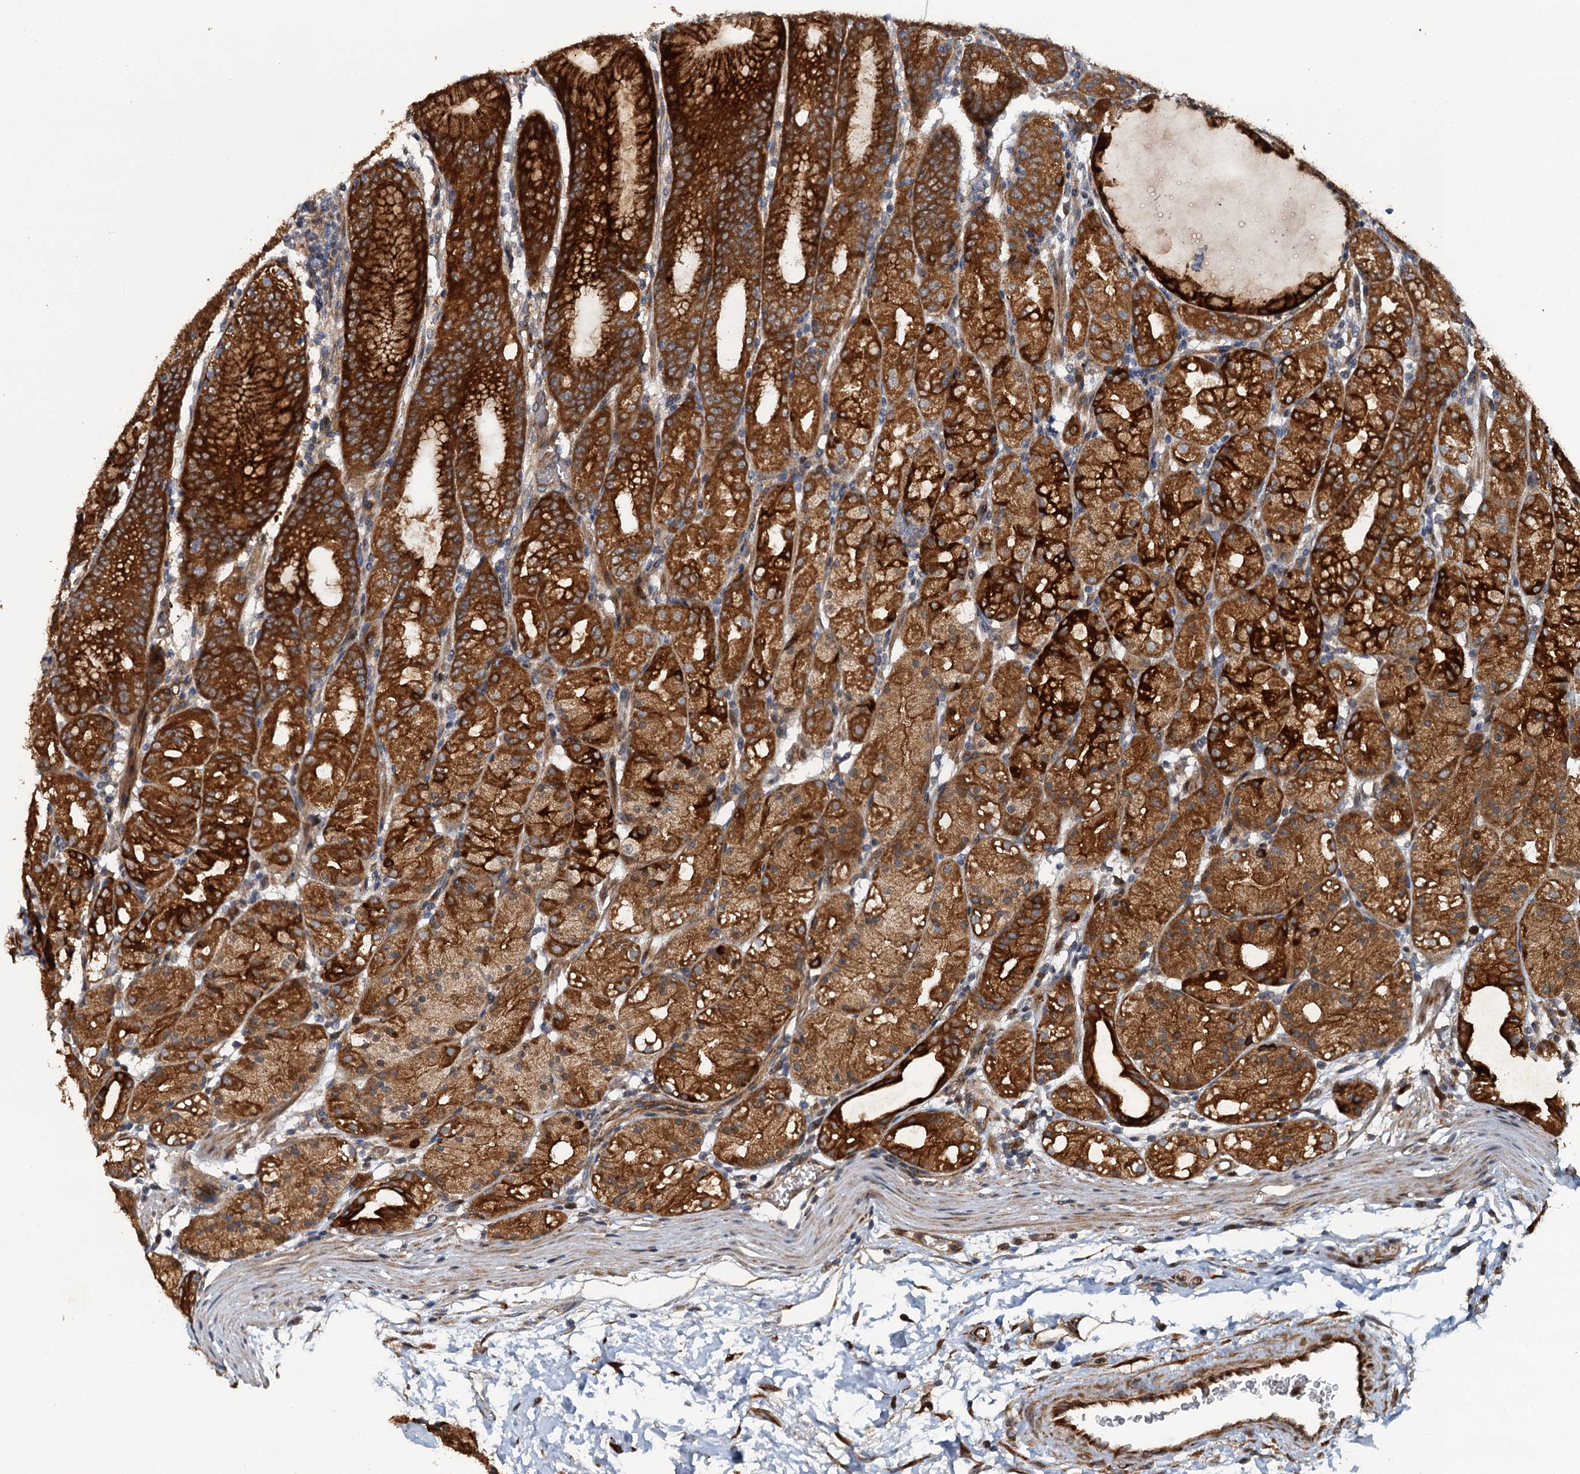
{"staining": {"intensity": "strong", "quantity": ">75%", "location": "cytoplasmic/membranous"}, "tissue": "stomach", "cell_type": "Glandular cells", "image_type": "normal", "snomed": [{"axis": "morphology", "description": "Normal tissue, NOS"}, {"axis": "topography", "description": "Stomach, upper"}], "caption": "Glandular cells display strong cytoplasmic/membranous staining in about >75% of cells in unremarkable stomach.", "gene": "LRRK2", "patient": {"sex": "male", "age": 48}}